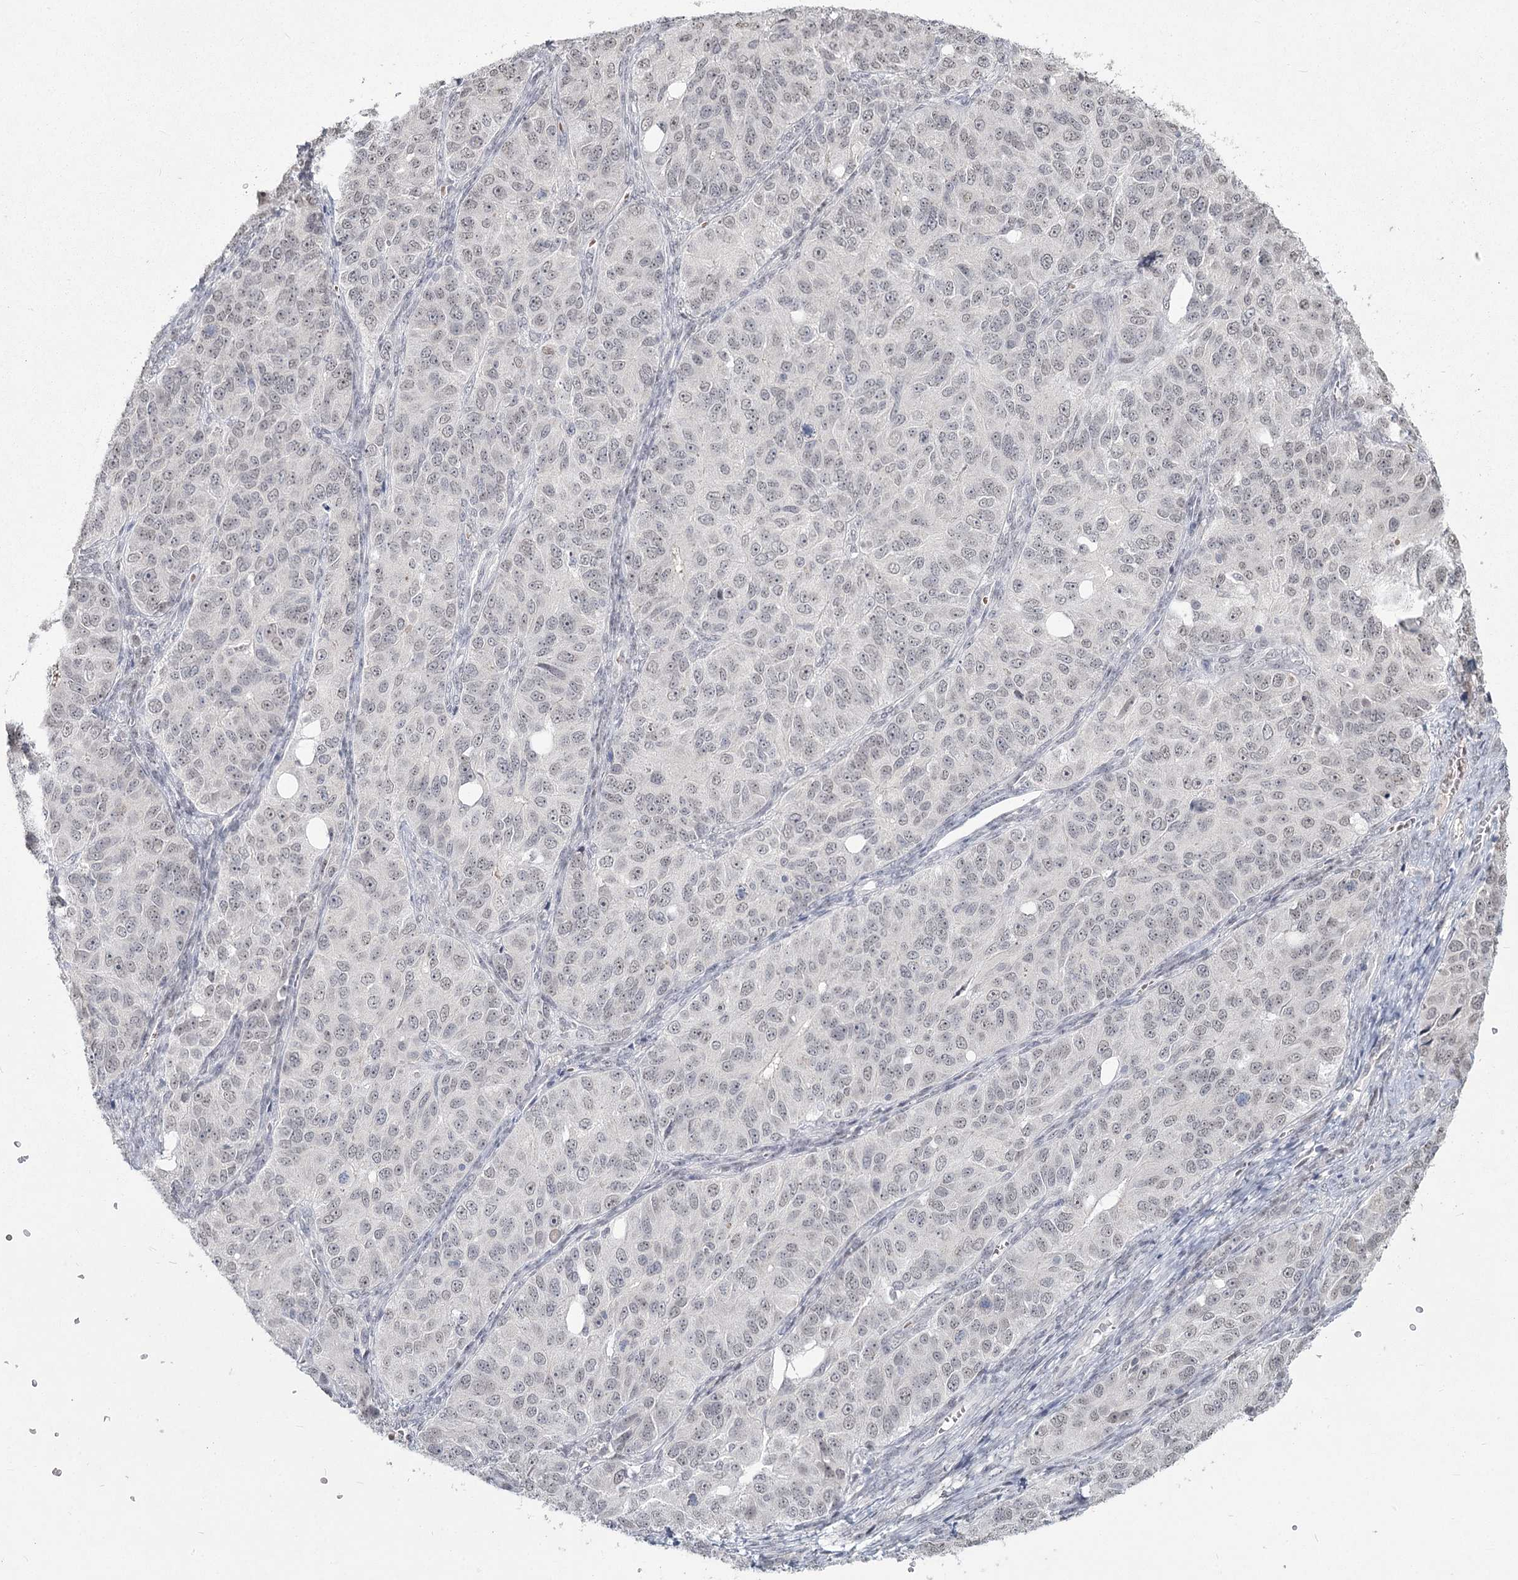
{"staining": {"intensity": "weak", "quantity": "<25%", "location": "nuclear"}, "tissue": "ovarian cancer", "cell_type": "Tumor cells", "image_type": "cancer", "snomed": [{"axis": "morphology", "description": "Carcinoma, endometroid"}, {"axis": "topography", "description": "Ovary"}], "caption": "Immunohistochemical staining of ovarian cancer (endometroid carcinoma) demonstrates no significant staining in tumor cells.", "gene": "LY6G5C", "patient": {"sex": "female", "age": 51}}